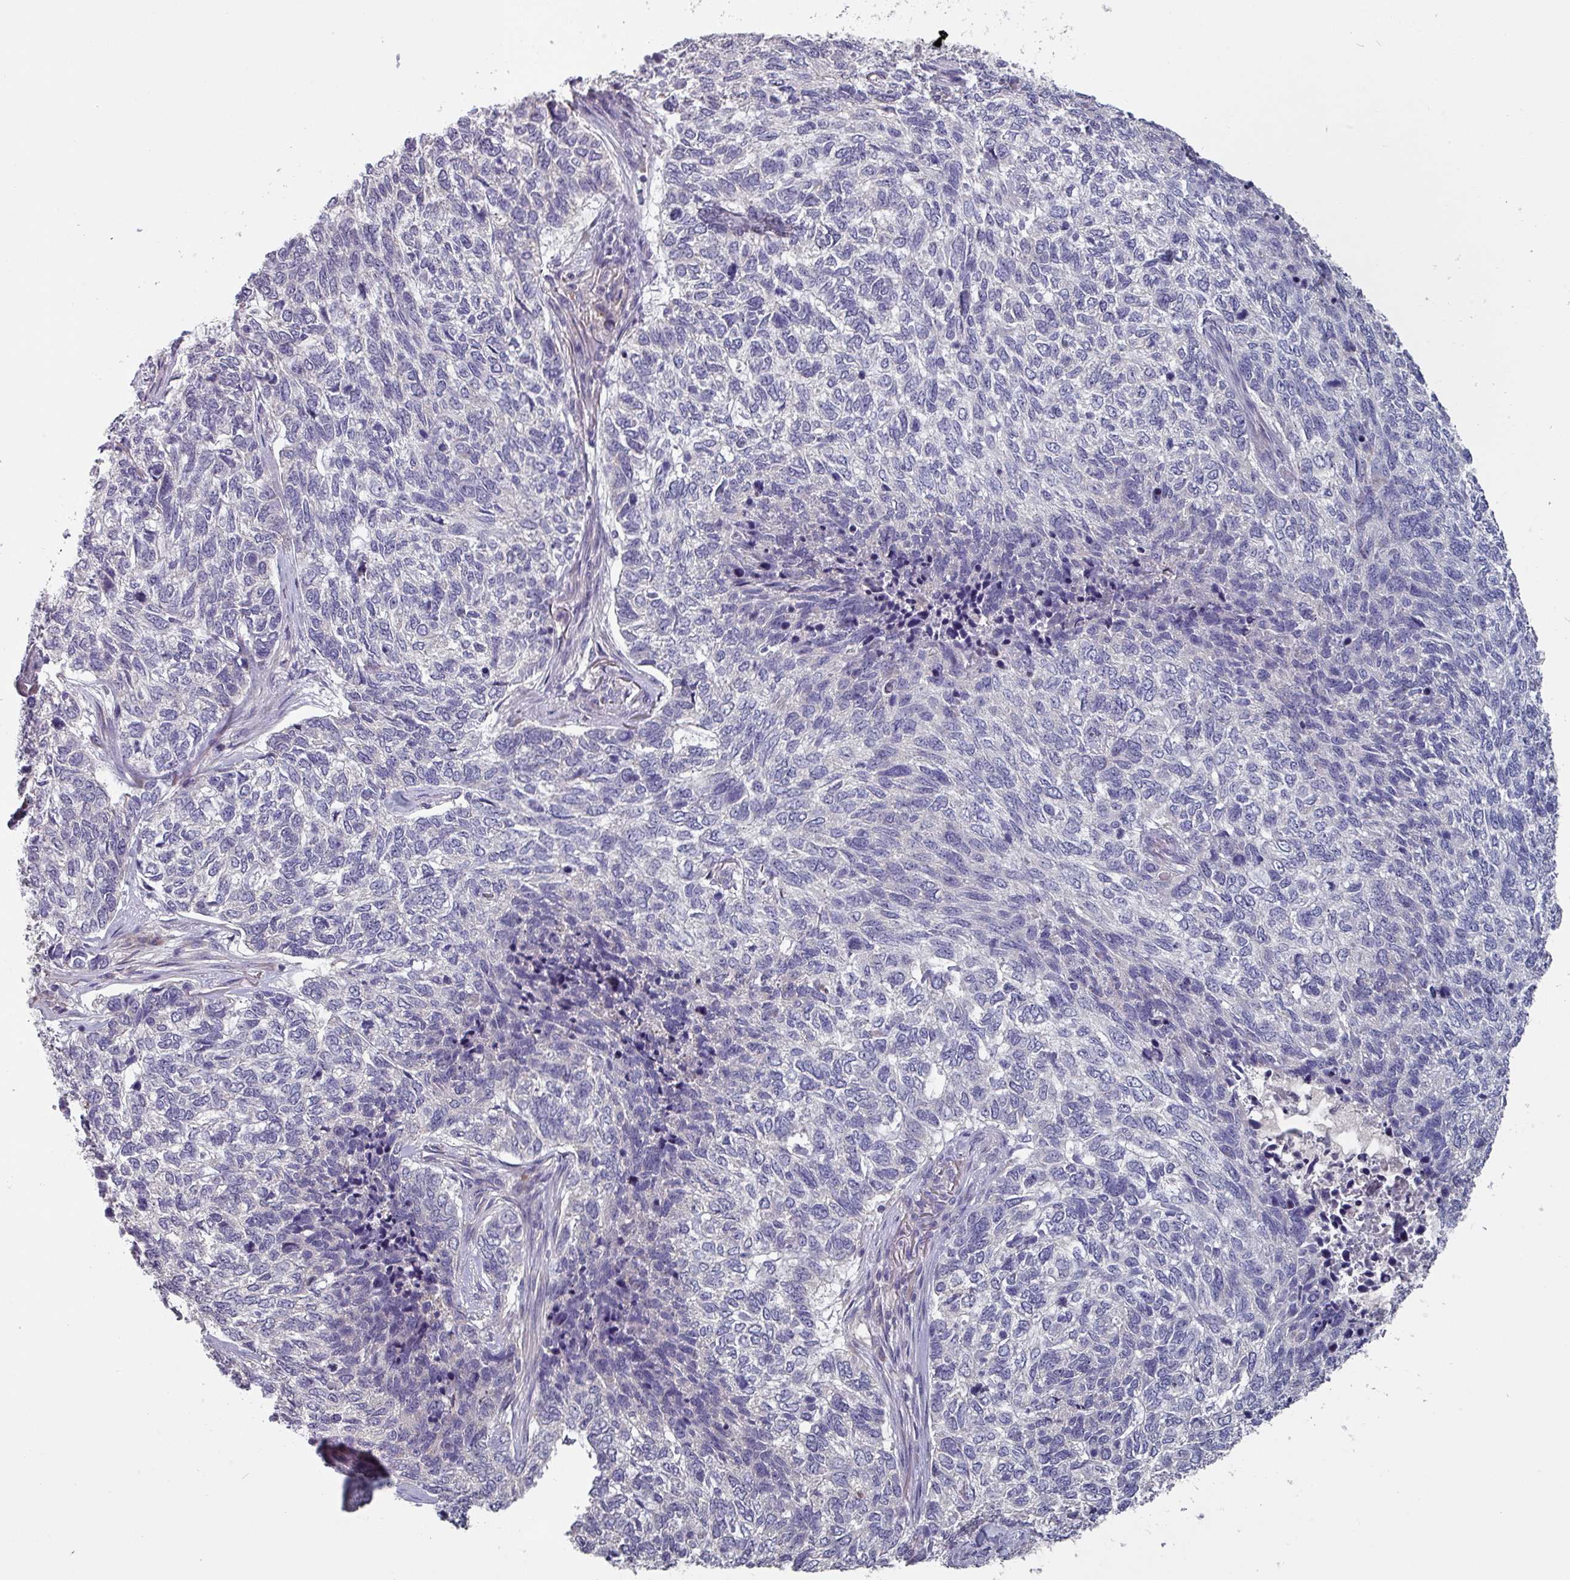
{"staining": {"intensity": "negative", "quantity": "none", "location": "none"}, "tissue": "skin cancer", "cell_type": "Tumor cells", "image_type": "cancer", "snomed": [{"axis": "morphology", "description": "Basal cell carcinoma"}, {"axis": "topography", "description": "Skin"}], "caption": "Tumor cells show no significant protein staining in basal cell carcinoma (skin). Brightfield microscopy of immunohistochemistry (IHC) stained with DAB (3,3'-diaminobenzidine) (brown) and hematoxylin (blue), captured at high magnification.", "gene": "PRAMEF8", "patient": {"sex": "female", "age": 65}}